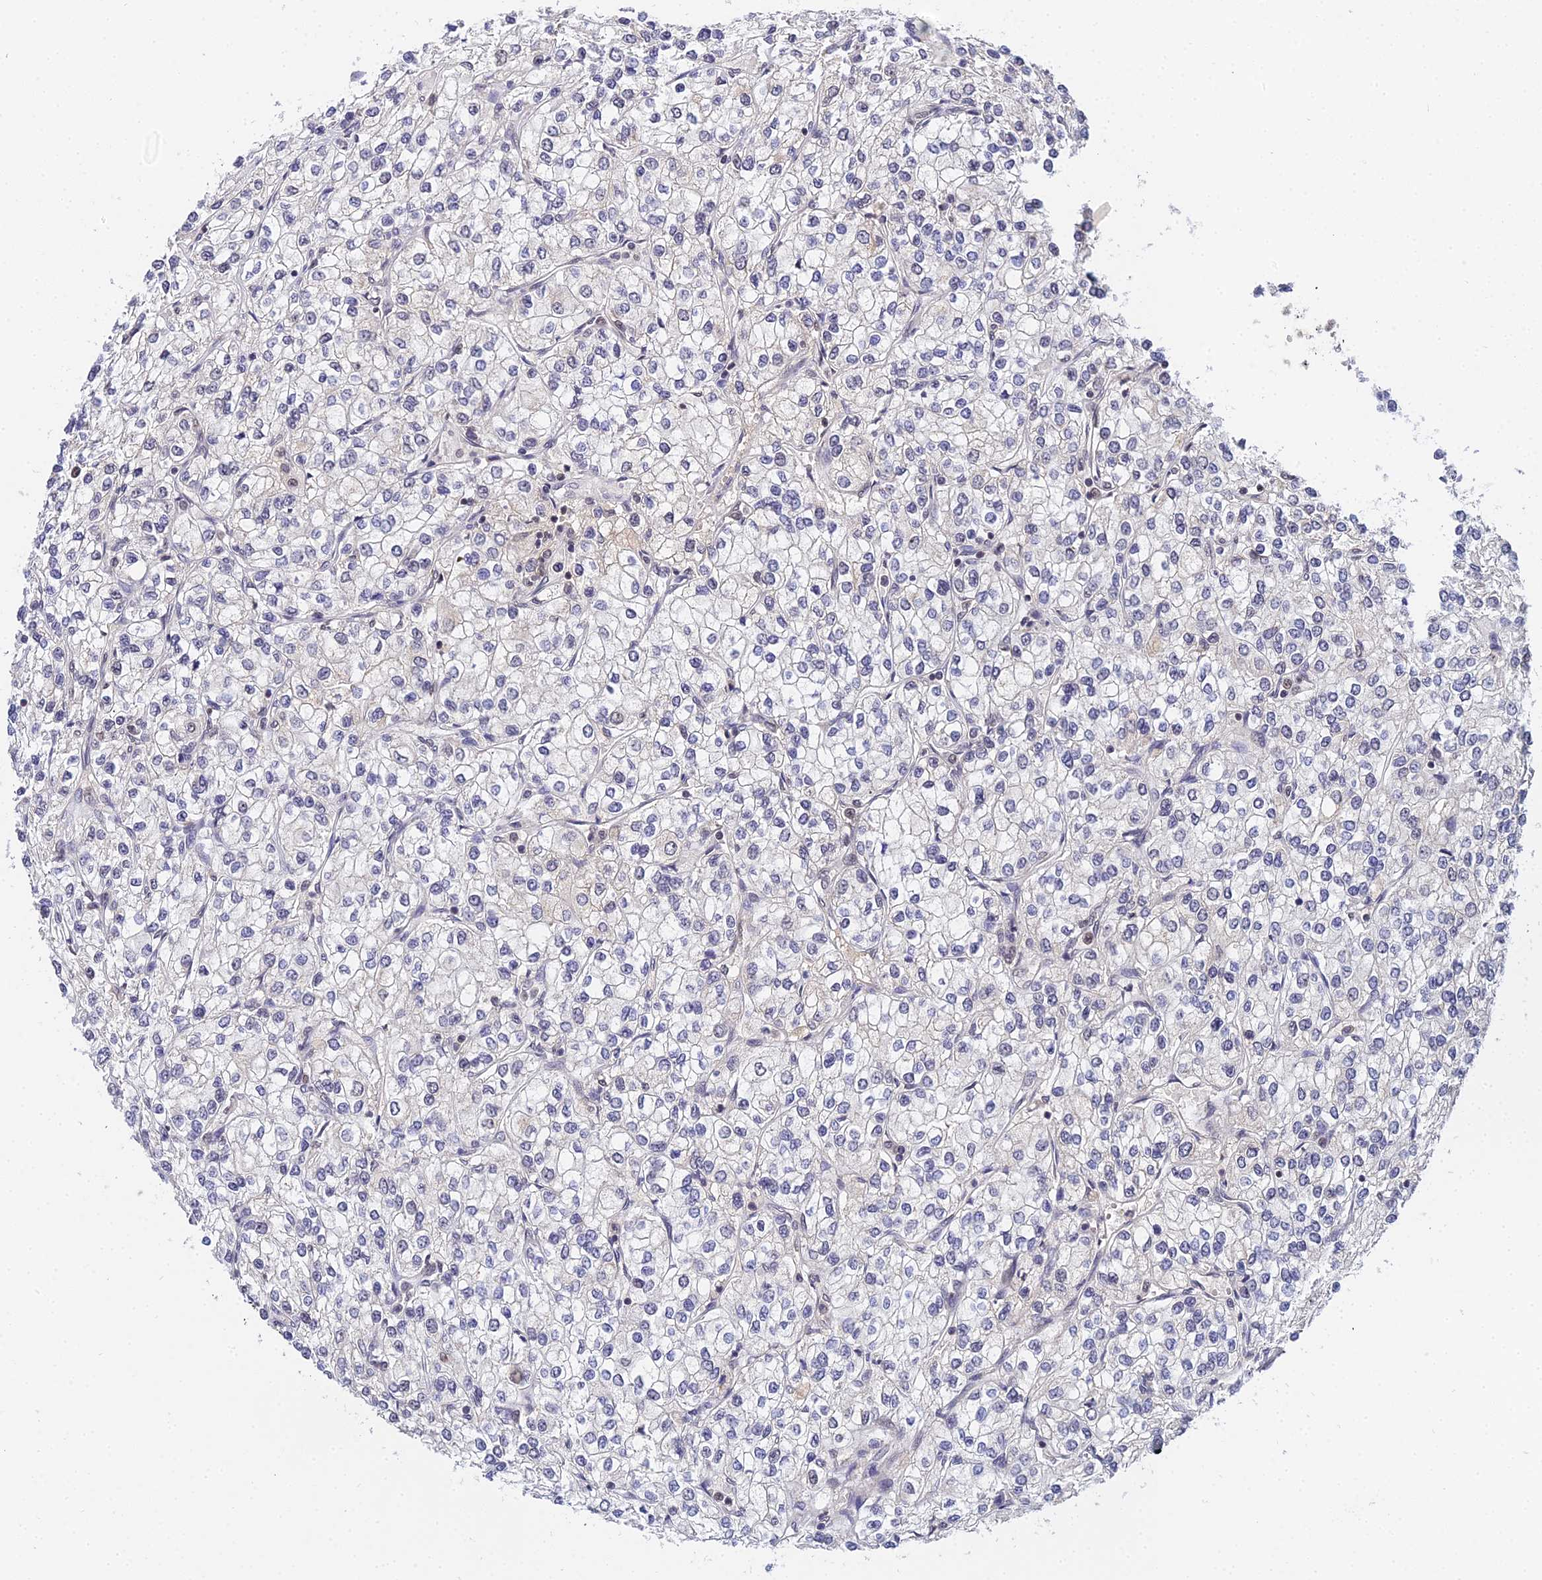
{"staining": {"intensity": "negative", "quantity": "none", "location": "none"}, "tissue": "renal cancer", "cell_type": "Tumor cells", "image_type": "cancer", "snomed": [{"axis": "morphology", "description": "Adenocarcinoma, NOS"}, {"axis": "topography", "description": "Kidney"}], "caption": "DAB (3,3'-diaminobenzidine) immunohistochemical staining of human renal adenocarcinoma shows no significant positivity in tumor cells.", "gene": "EXOSC3", "patient": {"sex": "male", "age": 80}}